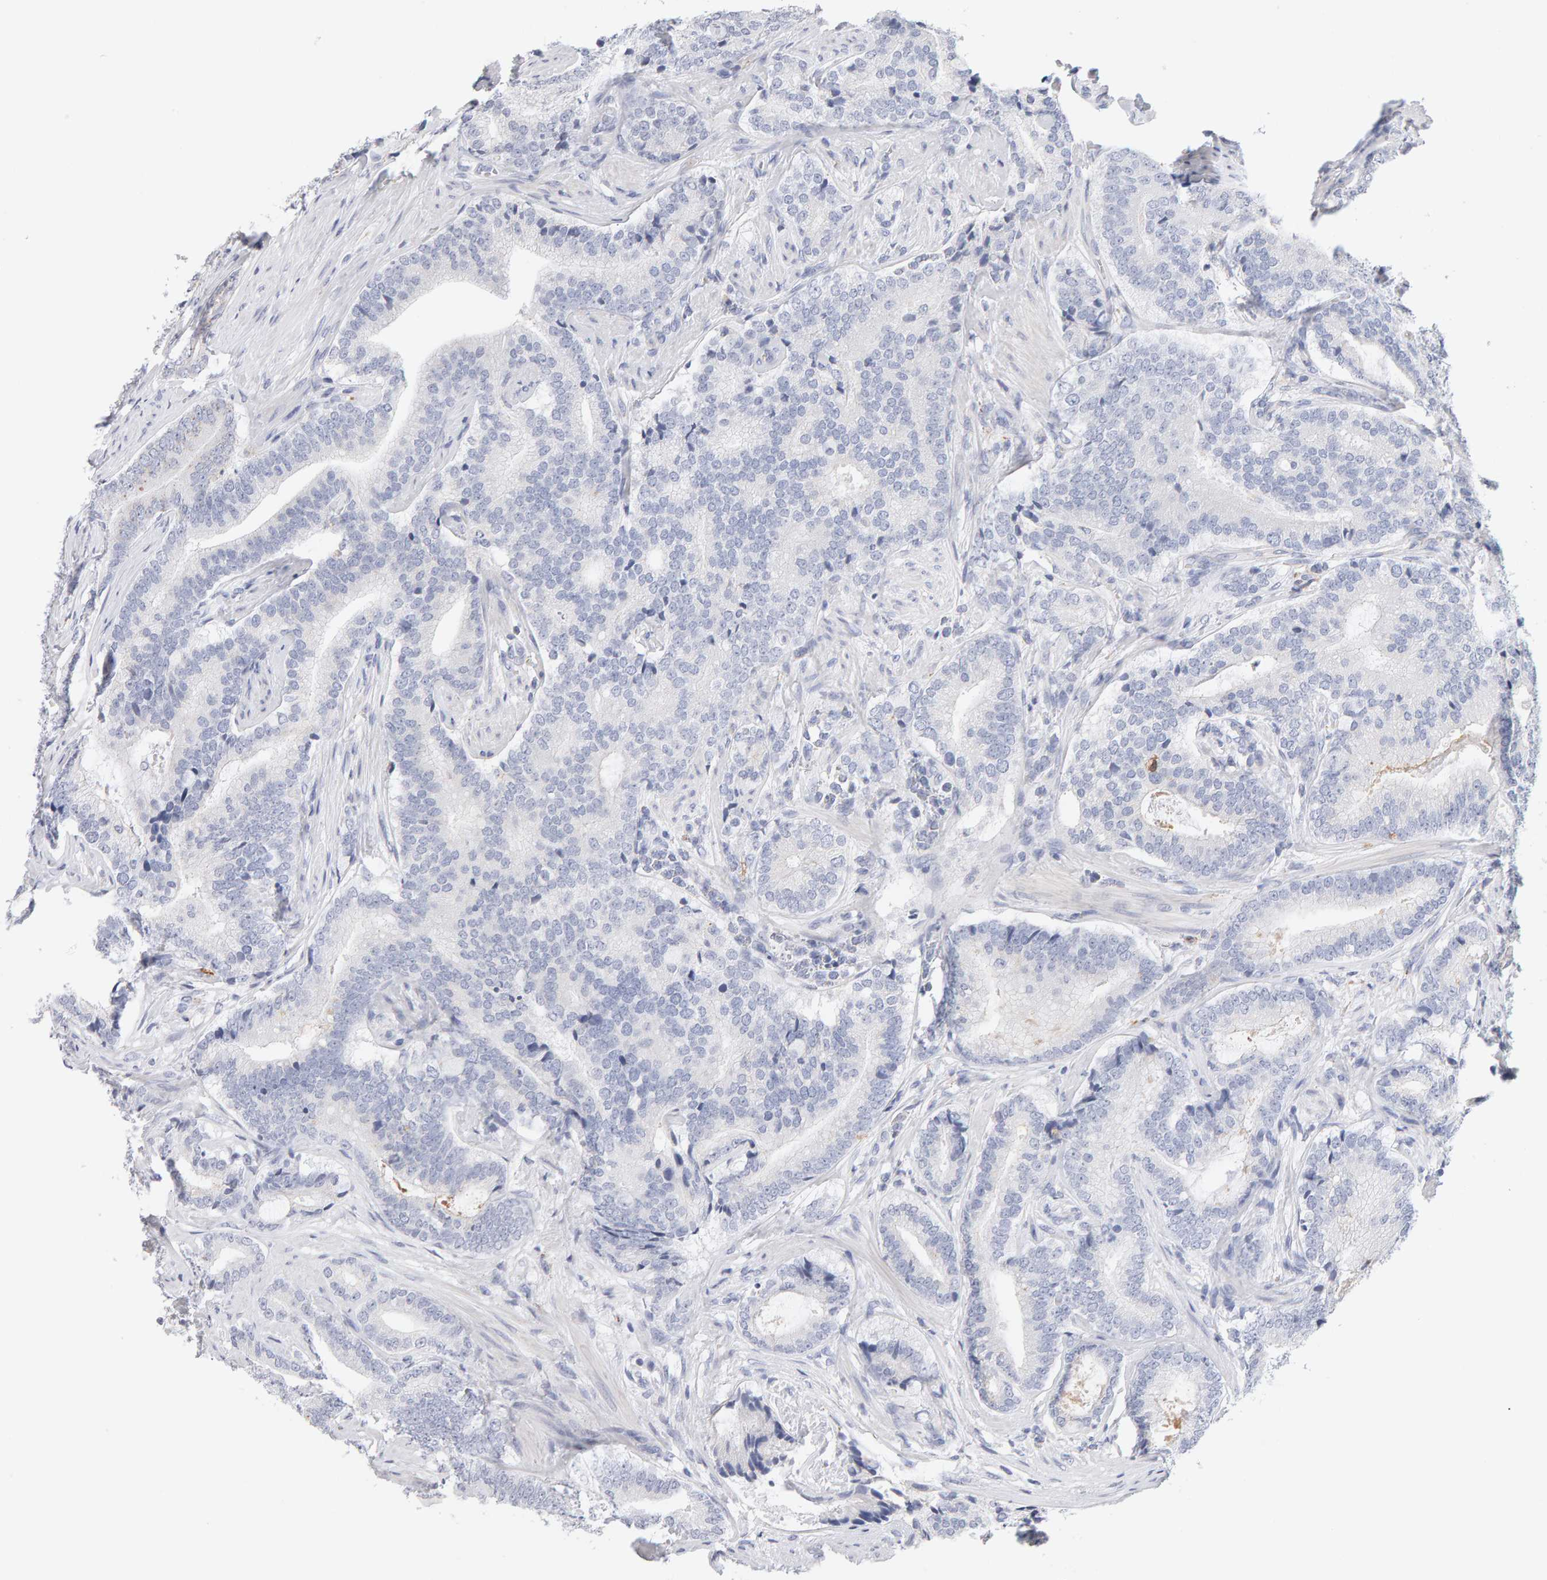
{"staining": {"intensity": "negative", "quantity": "none", "location": "none"}, "tissue": "prostate cancer", "cell_type": "Tumor cells", "image_type": "cancer", "snomed": [{"axis": "morphology", "description": "Adenocarcinoma, High grade"}, {"axis": "topography", "description": "Prostate"}], "caption": "Adenocarcinoma (high-grade) (prostate) was stained to show a protein in brown. There is no significant staining in tumor cells.", "gene": "METRNL", "patient": {"sex": "male", "age": 55}}